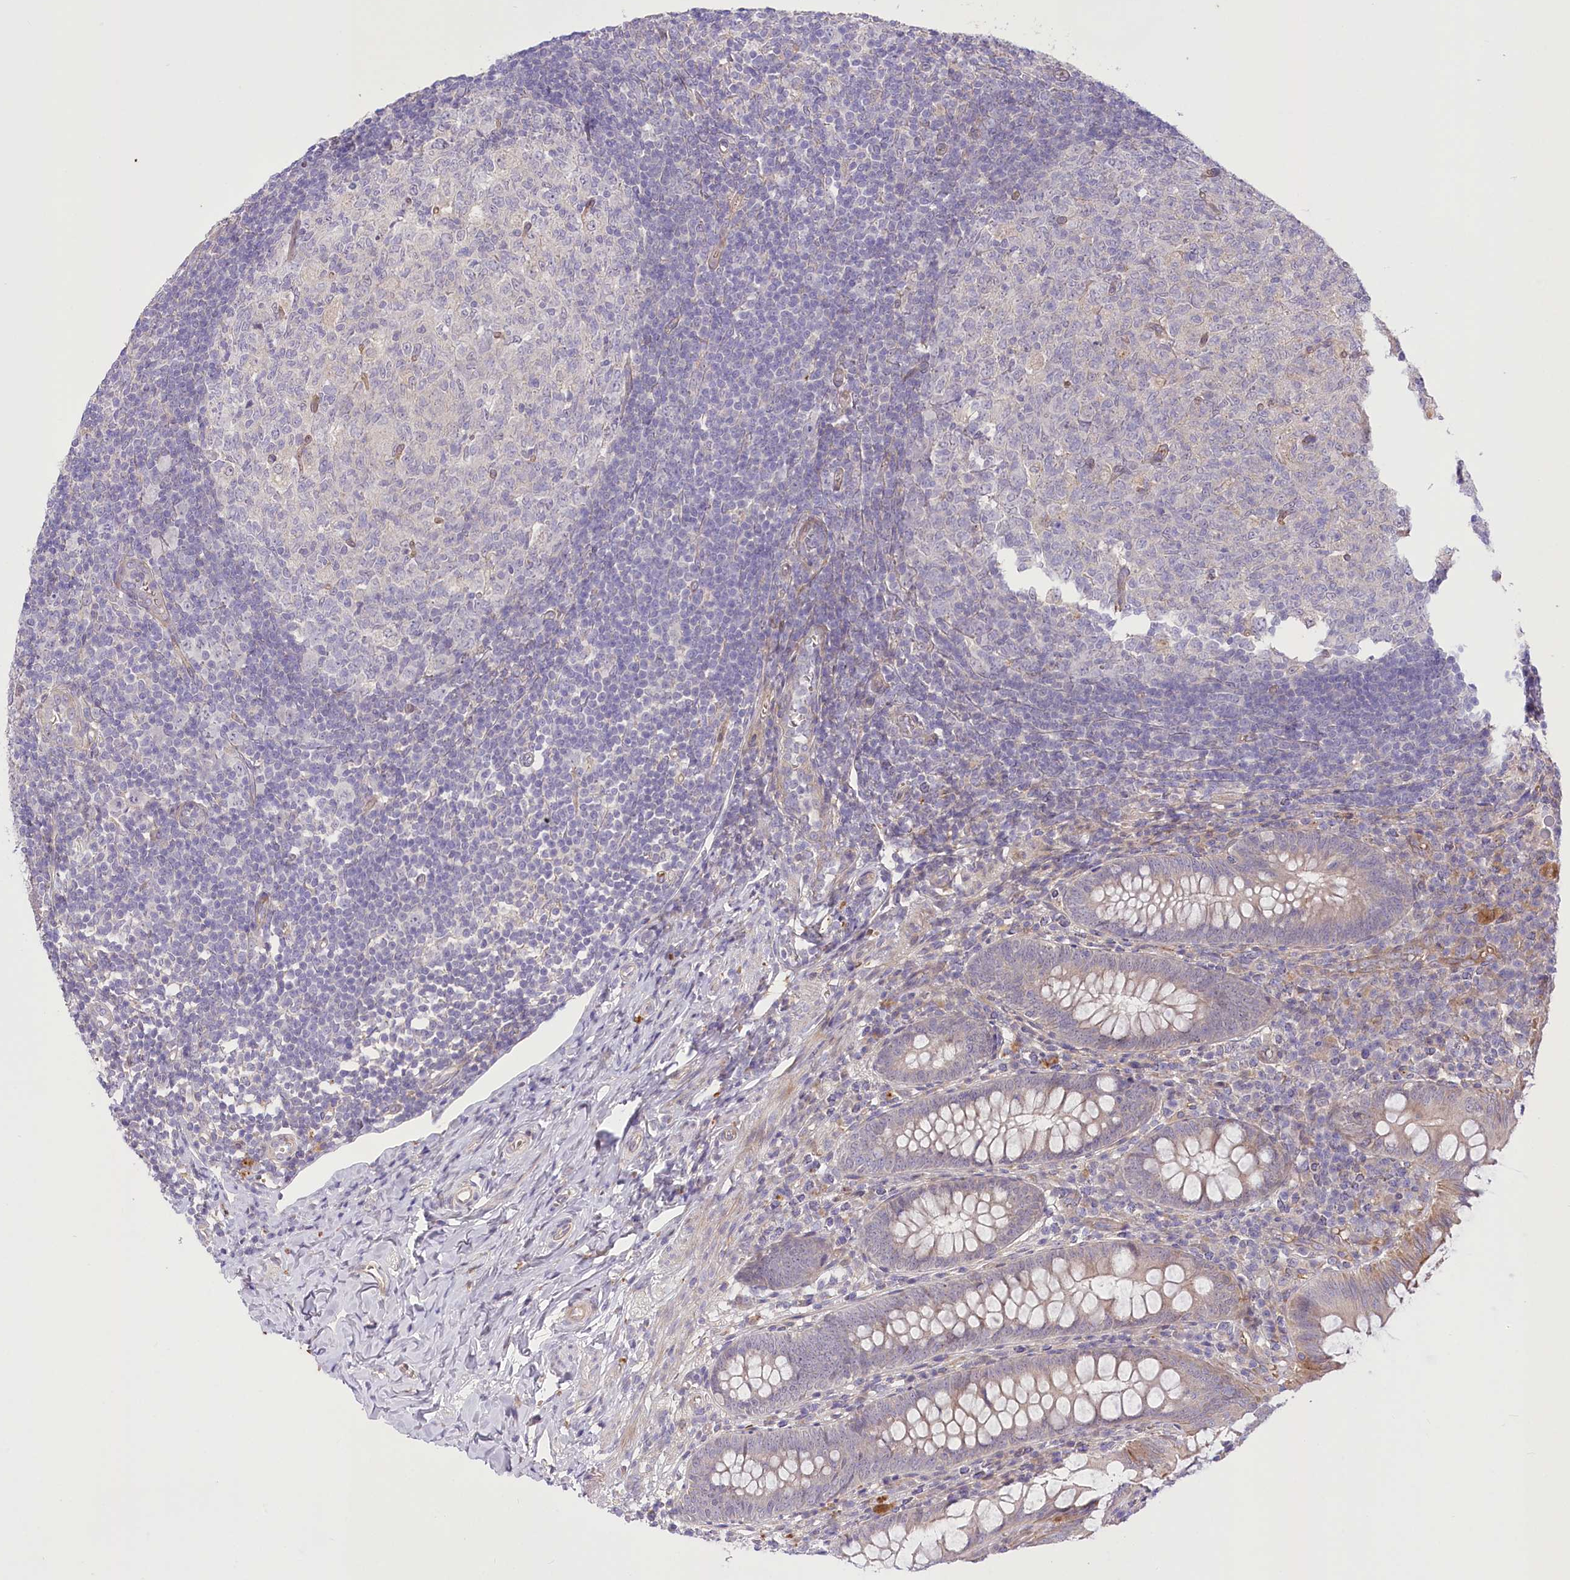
{"staining": {"intensity": "moderate", "quantity": "<25%", "location": "cytoplasmic/membranous"}, "tissue": "appendix", "cell_type": "Glandular cells", "image_type": "normal", "snomed": [{"axis": "morphology", "description": "Normal tissue, NOS"}, {"axis": "topography", "description": "Appendix"}], "caption": "Appendix stained with a brown dye demonstrates moderate cytoplasmic/membranous positive expression in about <25% of glandular cells.", "gene": "TRUB1", "patient": {"sex": "male", "age": 14}}